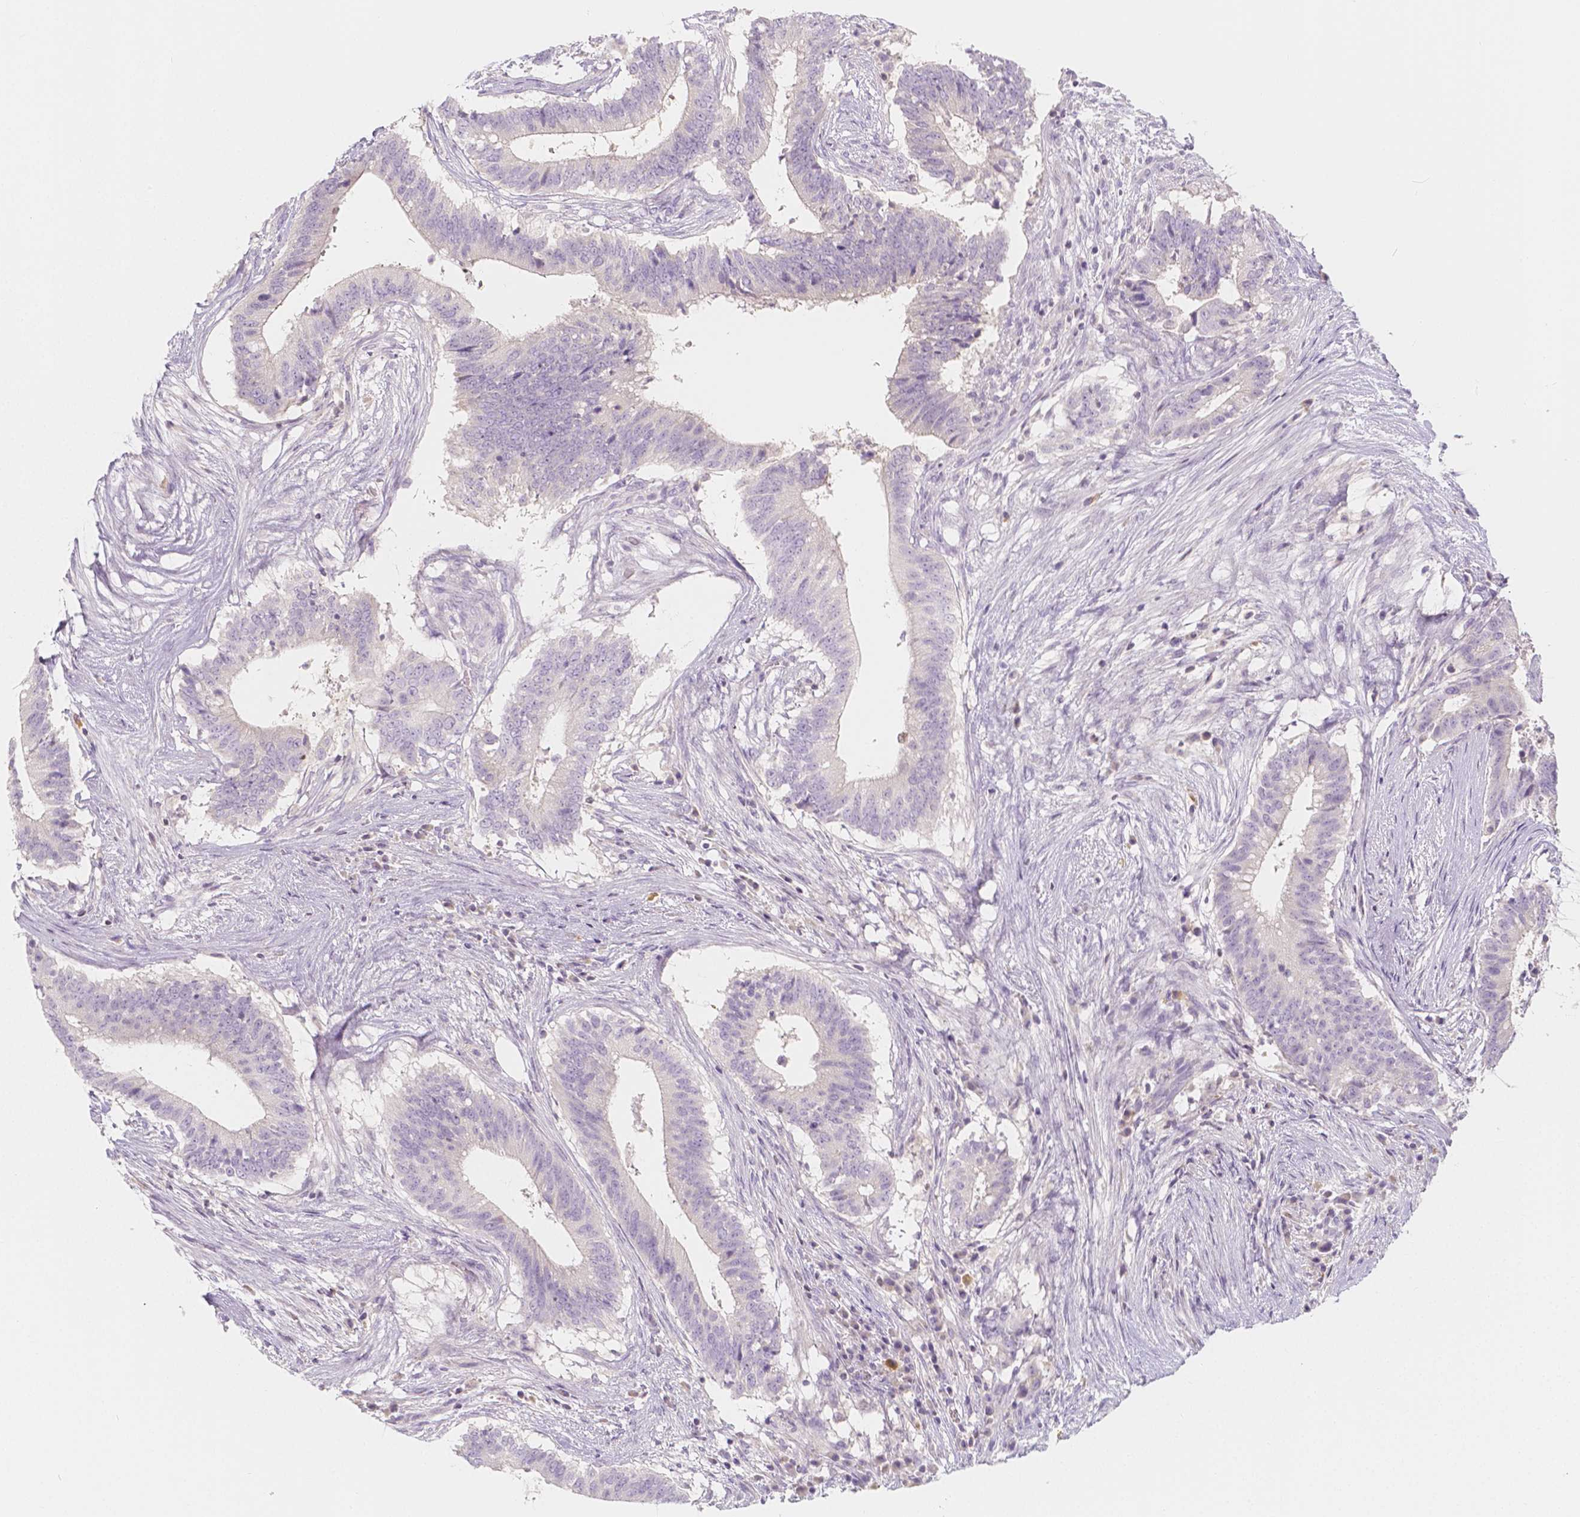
{"staining": {"intensity": "negative", "quantity": "none", "location": "none"}, "tissue": "colorectal cancer", "cell_type": "Tumor cells", "image_type": "cancer", "snomed": [{"axis": "morphology", "description": "Adenocarcinoma, NOS"}, {"axis": "topography", "description": "Colon"}], "caption": "IHC of colorectal cancer demonstrates no positivity in tumor cells. (DAB immunohistochemistry (IHC), high magnification).", "gene": "BATF", "patient": {"sex": "female", "age": 43}}